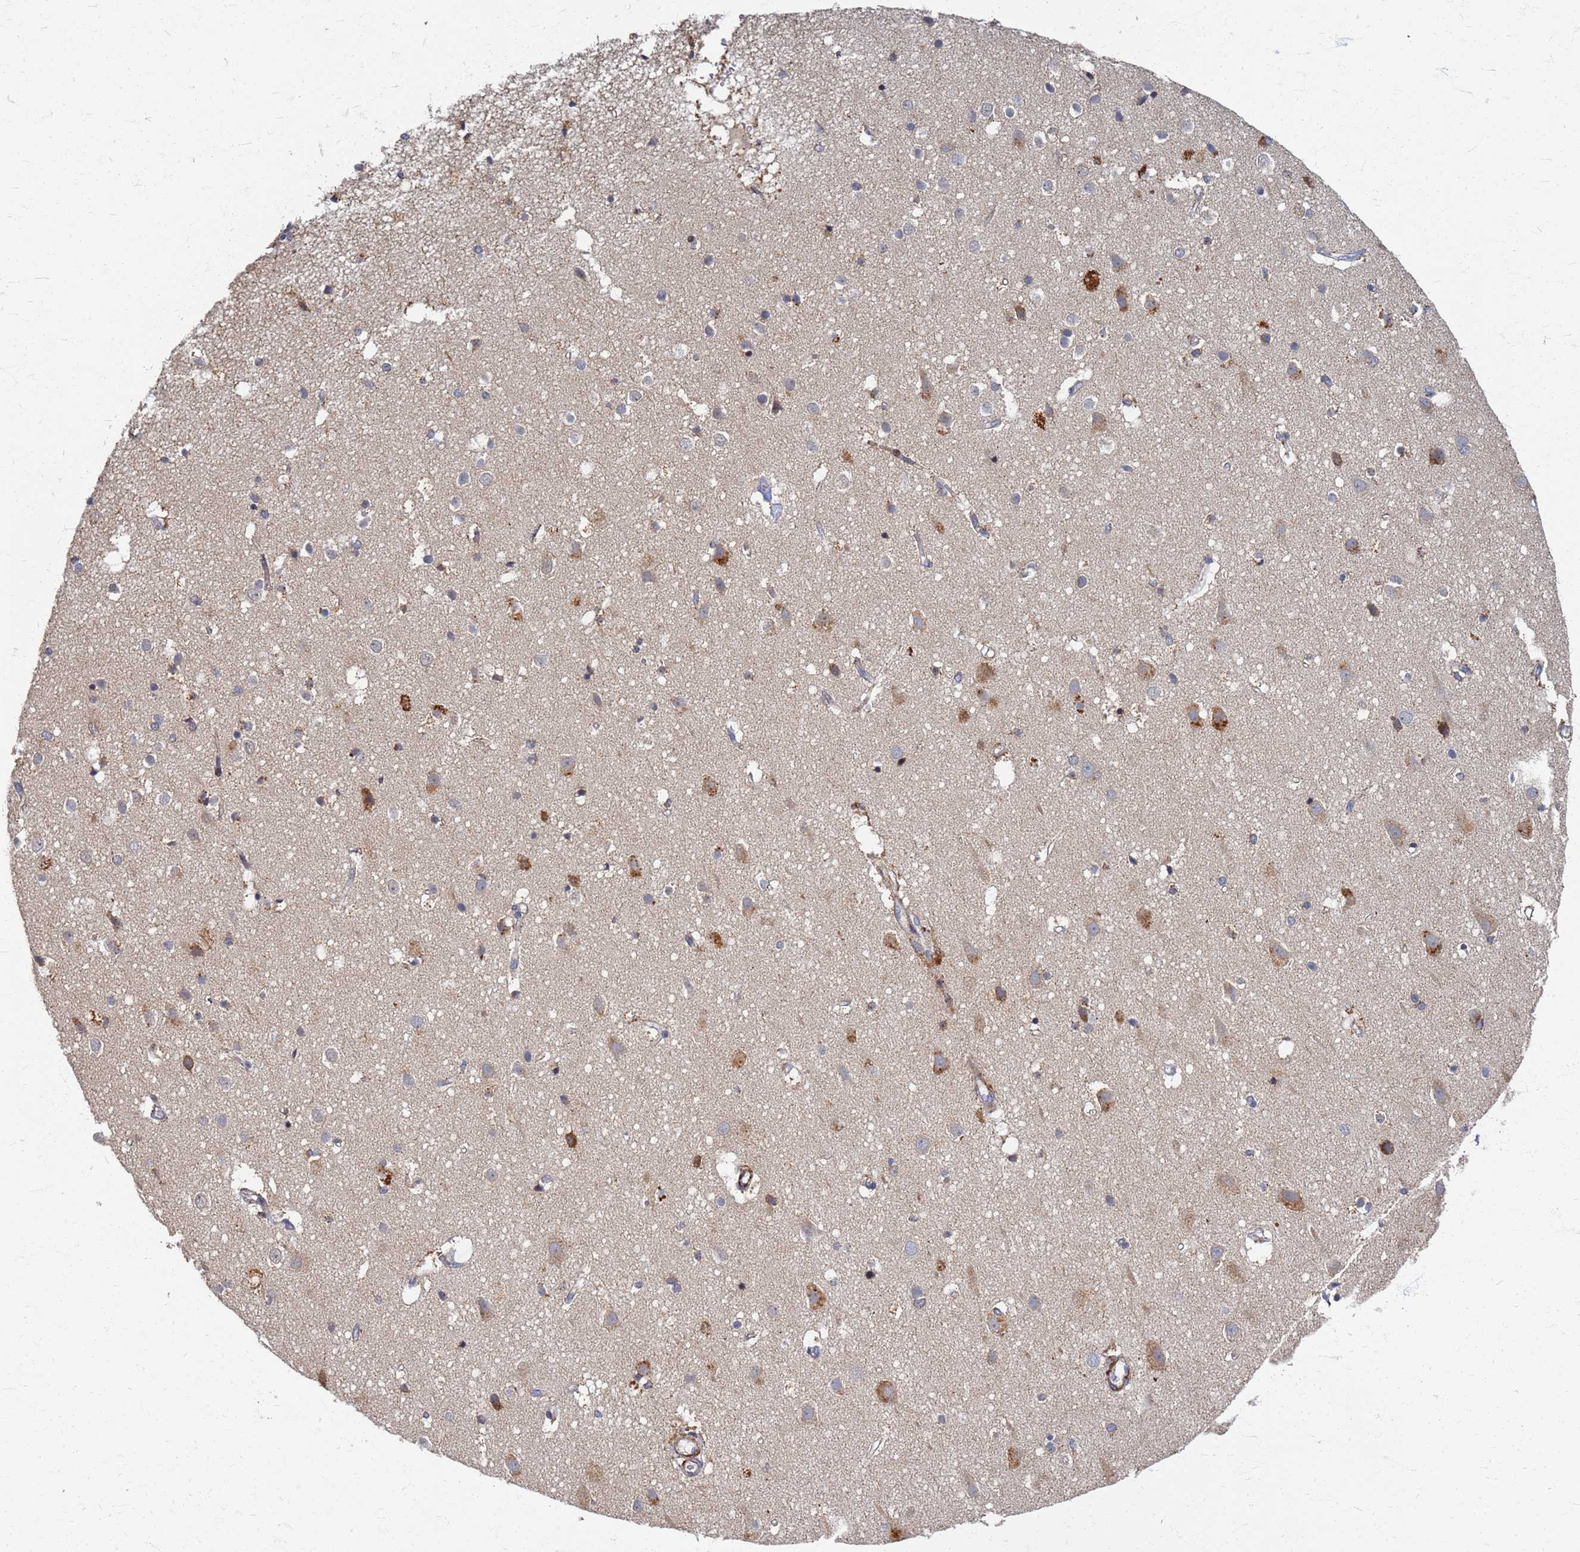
{"staining": {"intensity": "strong", "quantity": "25%-75%", "location": "cytoplasmic/membranous"}, "tissue": "cerebral cortex", "cell_type": "Endothelial cells", "image_type": "normal", "snomed": [{"axis": "morphology", "description": "Normal tissue, NOS"}, {"axis": "topography", "description": "Cerebral cortex"}], "caption": "Benign cerebral cortex demonstrates strong cytoplasmic/membranous positivity in approximately 25%-75% of endothelial cells.", "gene": "ATPAF1", "patient": {"sex": "male", "age": 54}}